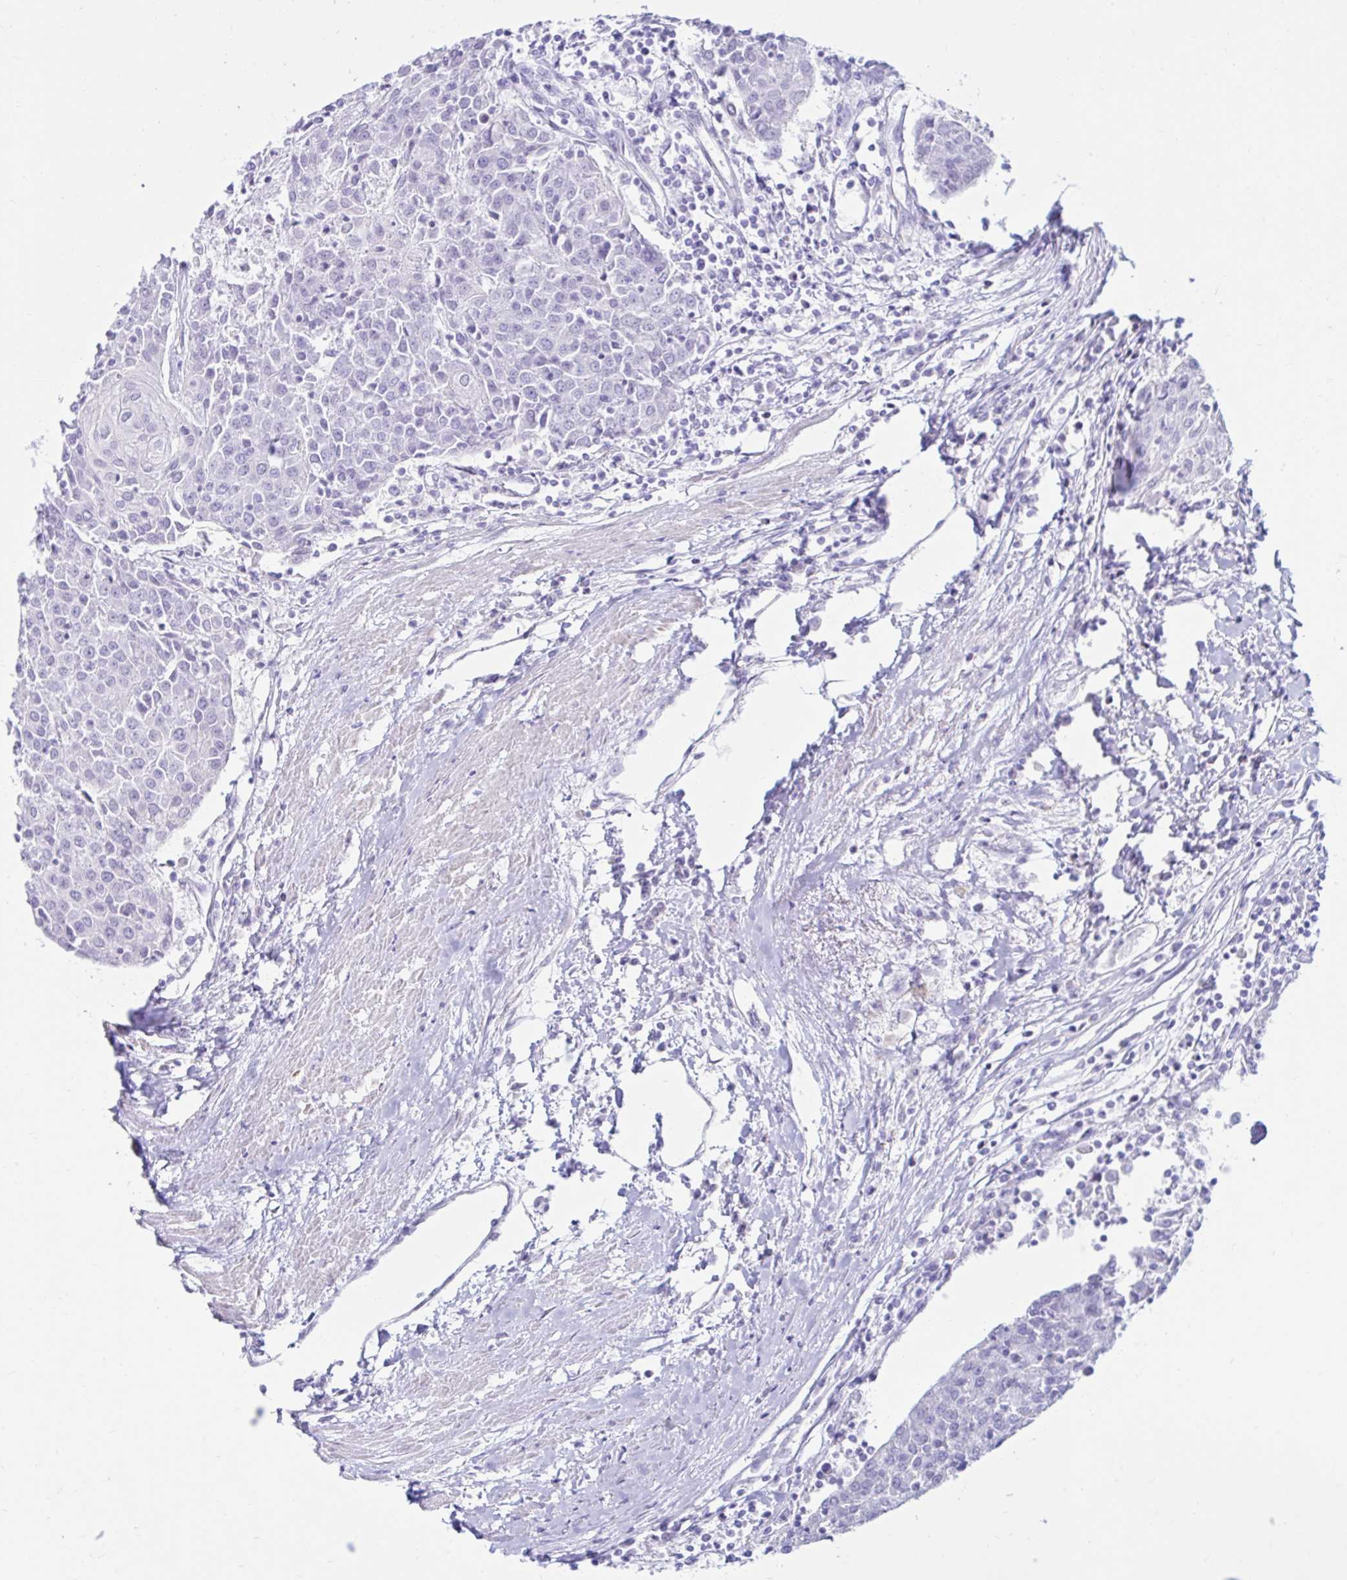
{"staining": {"intensity": "negative", "quantity": "none", "location": "none"}, "tissue": "urothelial cancer", "cell_type": "Tumor cells", "image_type": "cancer", "snomed": [{"axis": "morphology", "description": "Urothelial carcinoma, High grade"}, {"axis": "topography", "description": "Urinary bladder"}], "caption": "There is no significant expression in tumor cells of urothelial cancer.", "gene": "BEST1", "patient": {"sex": "female", "age": 85}}